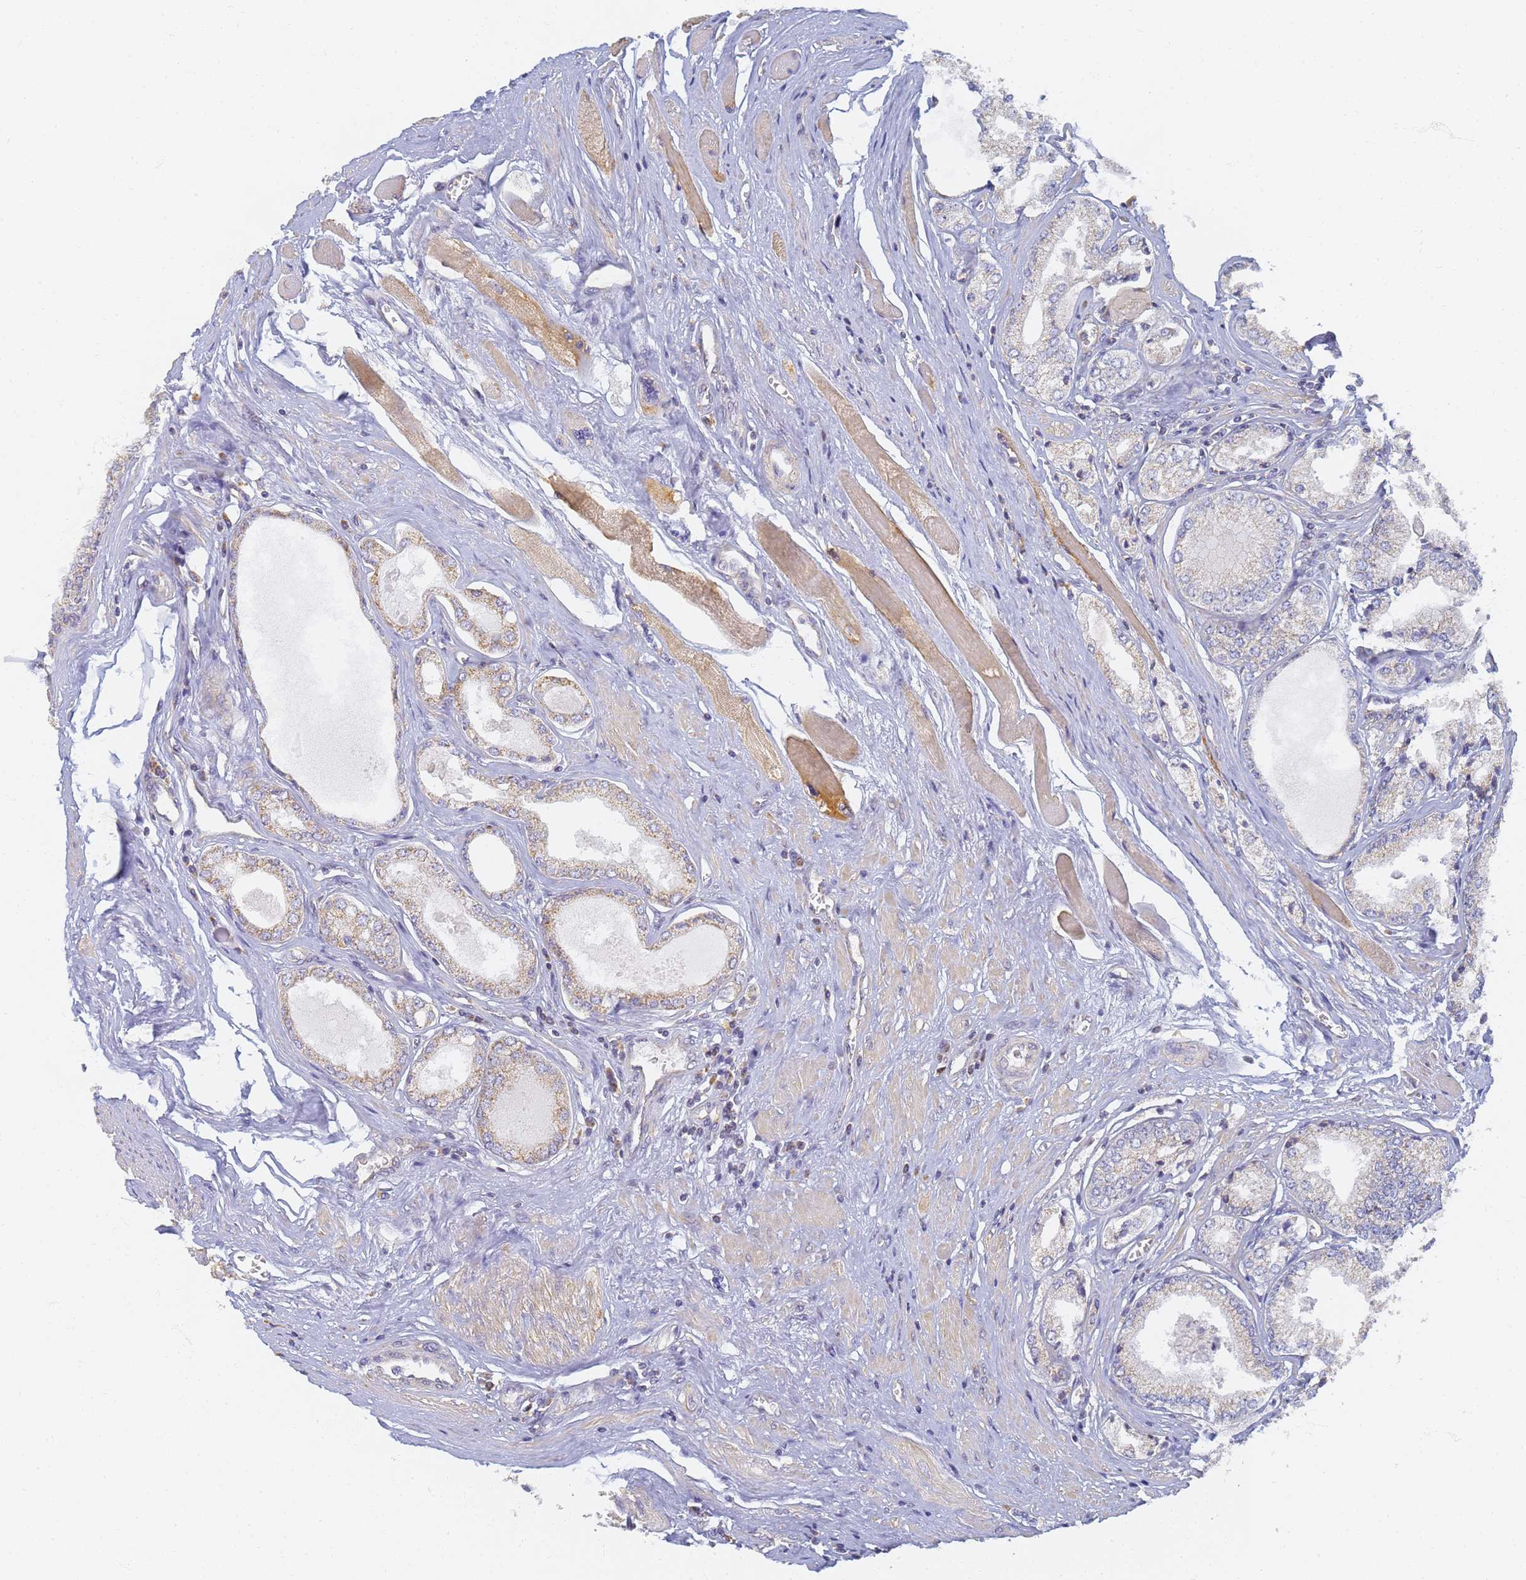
{"staining": {"intensity": "negative", "quantity": "none", "location": "none"}, "tissue": "prostate cancer", "cell_type": "Tumor cells", "image_type": "cancer", "snomed": [{"axis": "morphology", "description": "Adenocarcinoma, Low grade"}, {"axis": "topography", "description": "Prostate"}], "caption": "Human prostate adenocarcinoma (low-grade) stained for a protein using immunohistochemistry displays no expression in tumor cells.", "gene": "UTP23", "patient": {"sex": "male", "age": 60}}